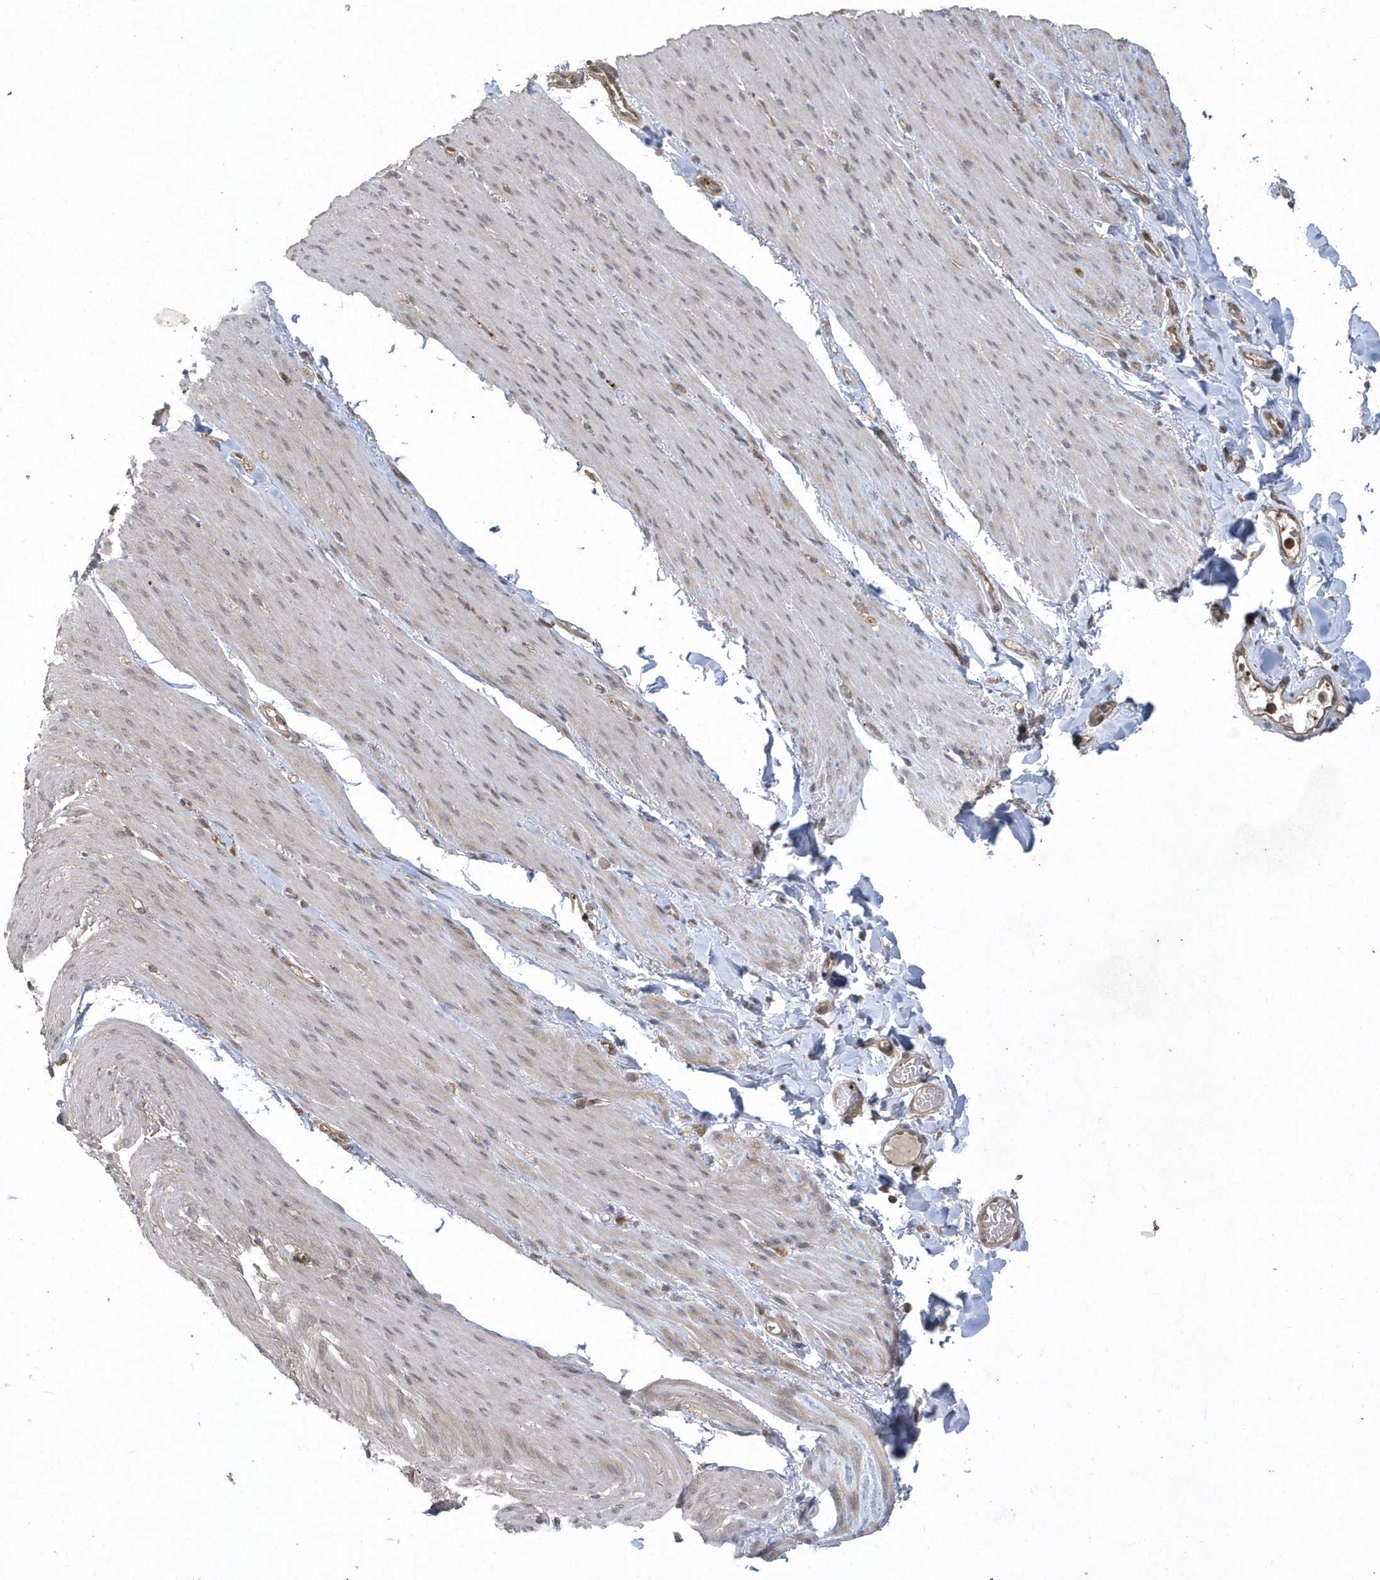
{"staining": {"intensity": "negative", "quantity": "none", "location": "none"}, "tissue": "adipose tissue", "cell_type": "Adipocytes", "image_type": "normal", "snomed": [{"axis": "morphology", "description": "Normal tissue, NOS"}, {"axis": "topography", "description": "Colon"}, {"axis": "topography", "description": "Peripheral nerve tissue"}], "caption": "Adipocytes show no significant positivity in benign adipose tissue. Nuclei are stained in blue.", "gene": "ACYP1", "patient": {"sex": "female", "age": 61}}